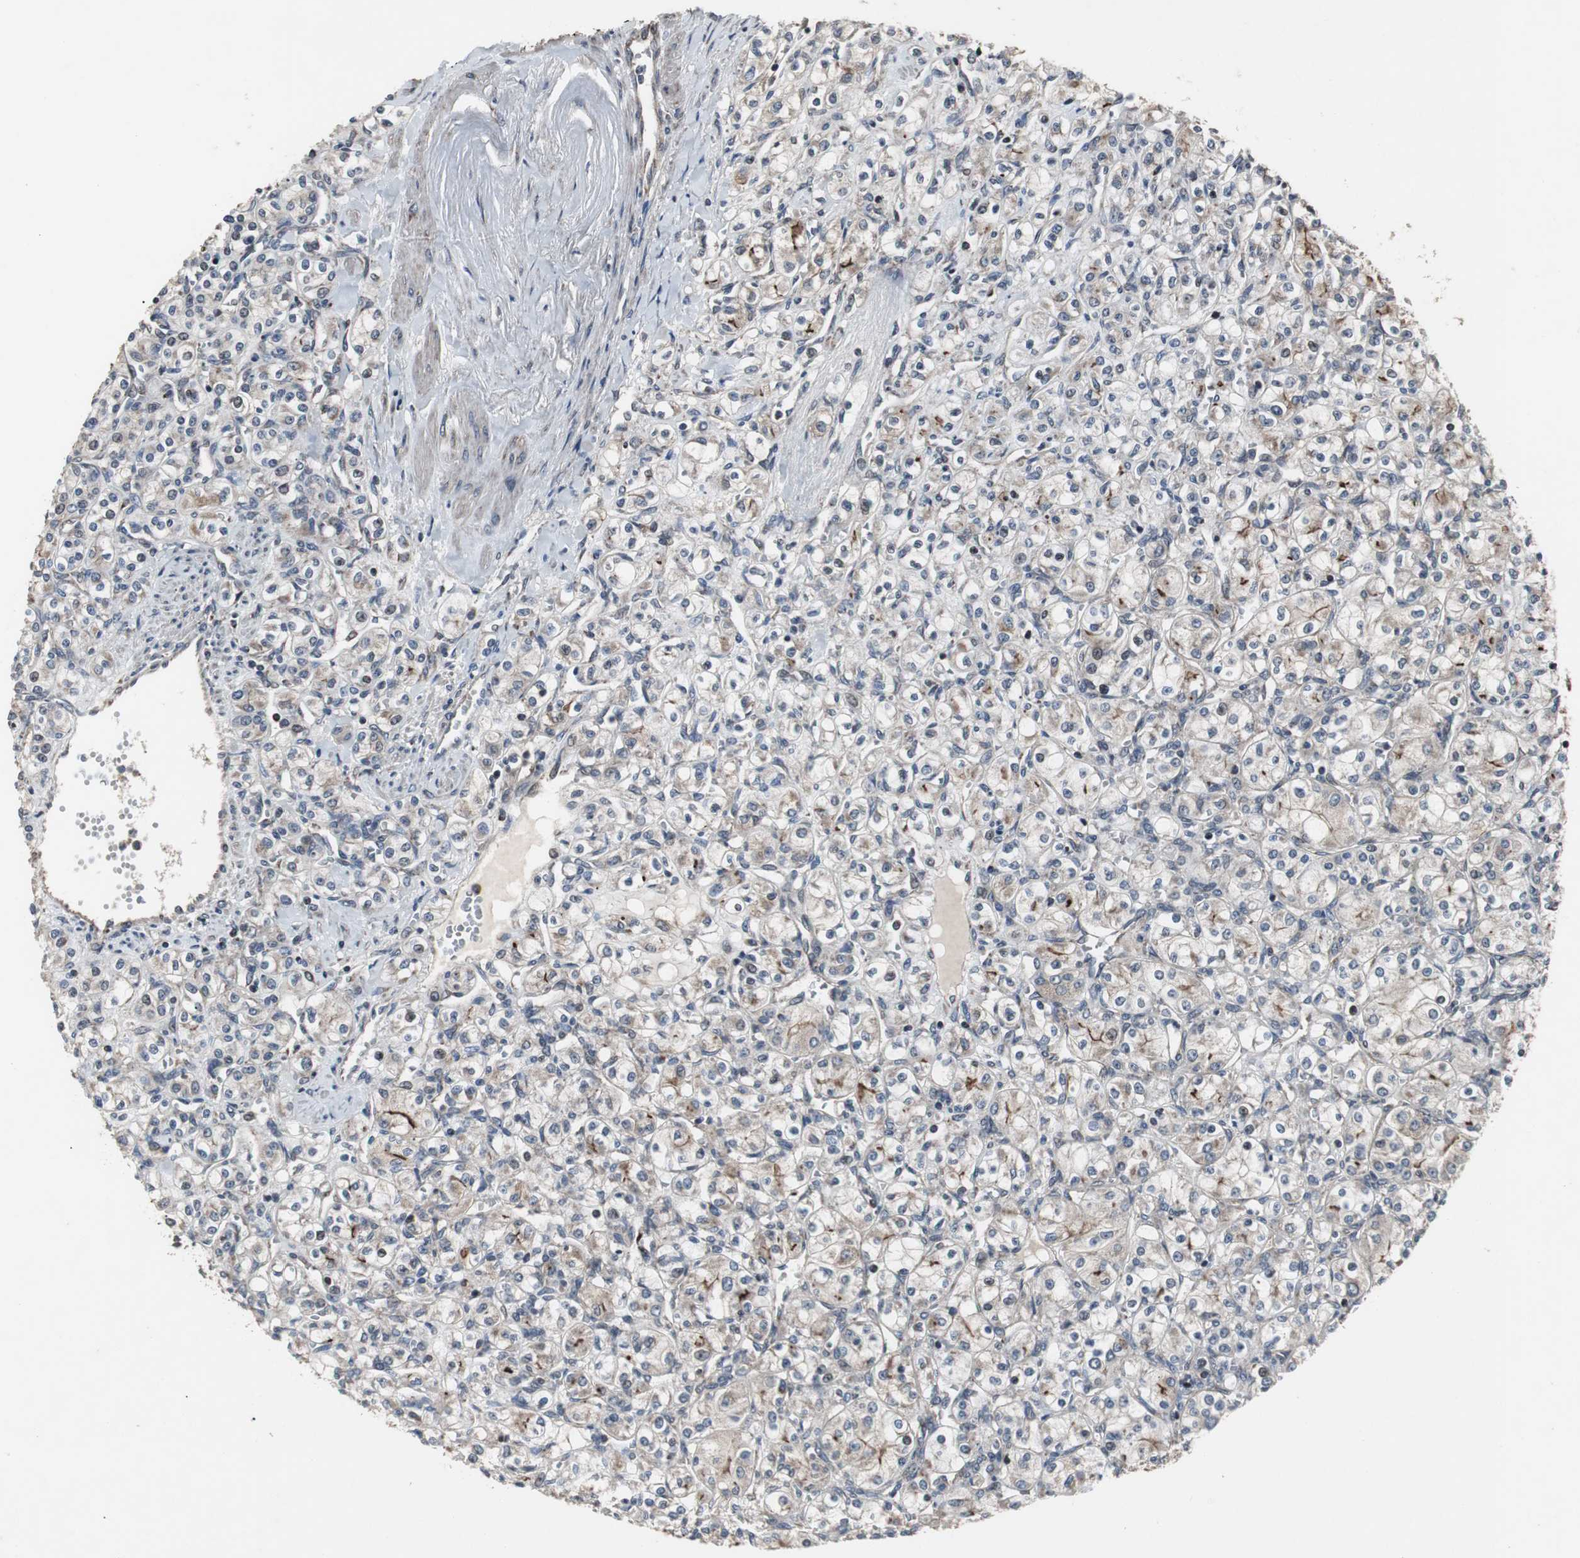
{"staining": {"intensity": "weak", "quantity": "<25%", "location": "cytoplasmic/membranous"}, "tissue": "renal cancer", "cell_type": "Tumor cells", "image_type": "cancer", "snomed": [{"axis": "morphology", "description": "Adenocarcinoma, NOS"}, {"axis": "topography", "description": "Kidney"}], "caption": "Protein analysis of adenocarcinoma (renal) shows no significant staining in tumor cells.", "gene": "MRPL40", "patient": {"sex": "male", "age": 77}}